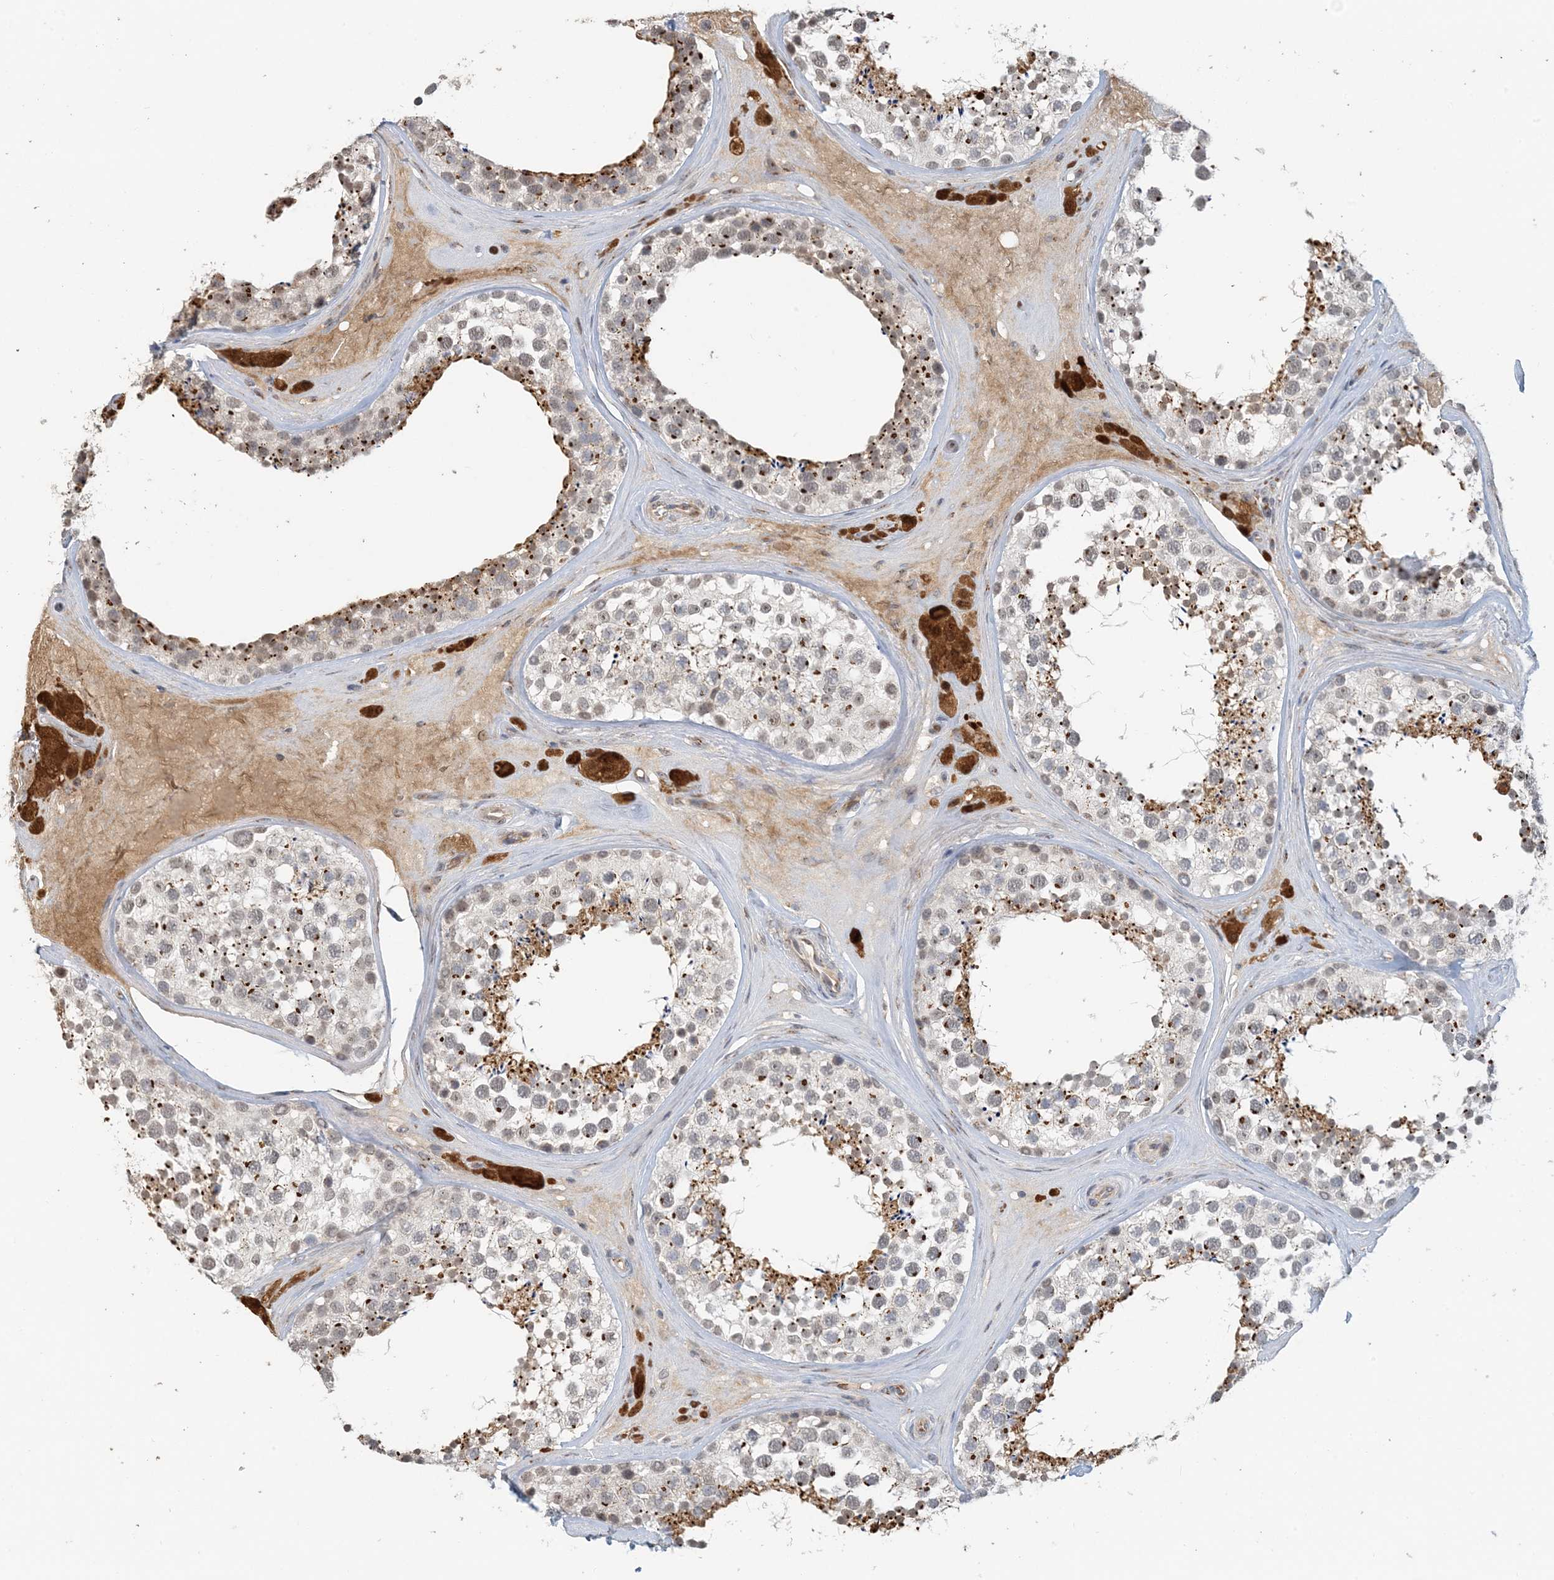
{"staining": {"intensity": "strong", "quantity": "25%-75%", "location": "cytoplasmic/membranous"}, "tissue": "testis", "cell_type": "Cells in seminiferous ducts", "image_type": "normal", "snomed": [{"axis": "morphology", "description": "Normal tissue, NOS"}, {"axis": "topography", "description": "Testis"}], "caption": "Cells in seminiferous ducts display strong cytoplasmic/membranous expression in approximately 25%-75% of cells in unremarkable testis. The protein of interest is shown in brown color, while the nuclei are stained blue.", "gene": "ZCCHC4", "patient": {"sex": "male", "age": 46}}